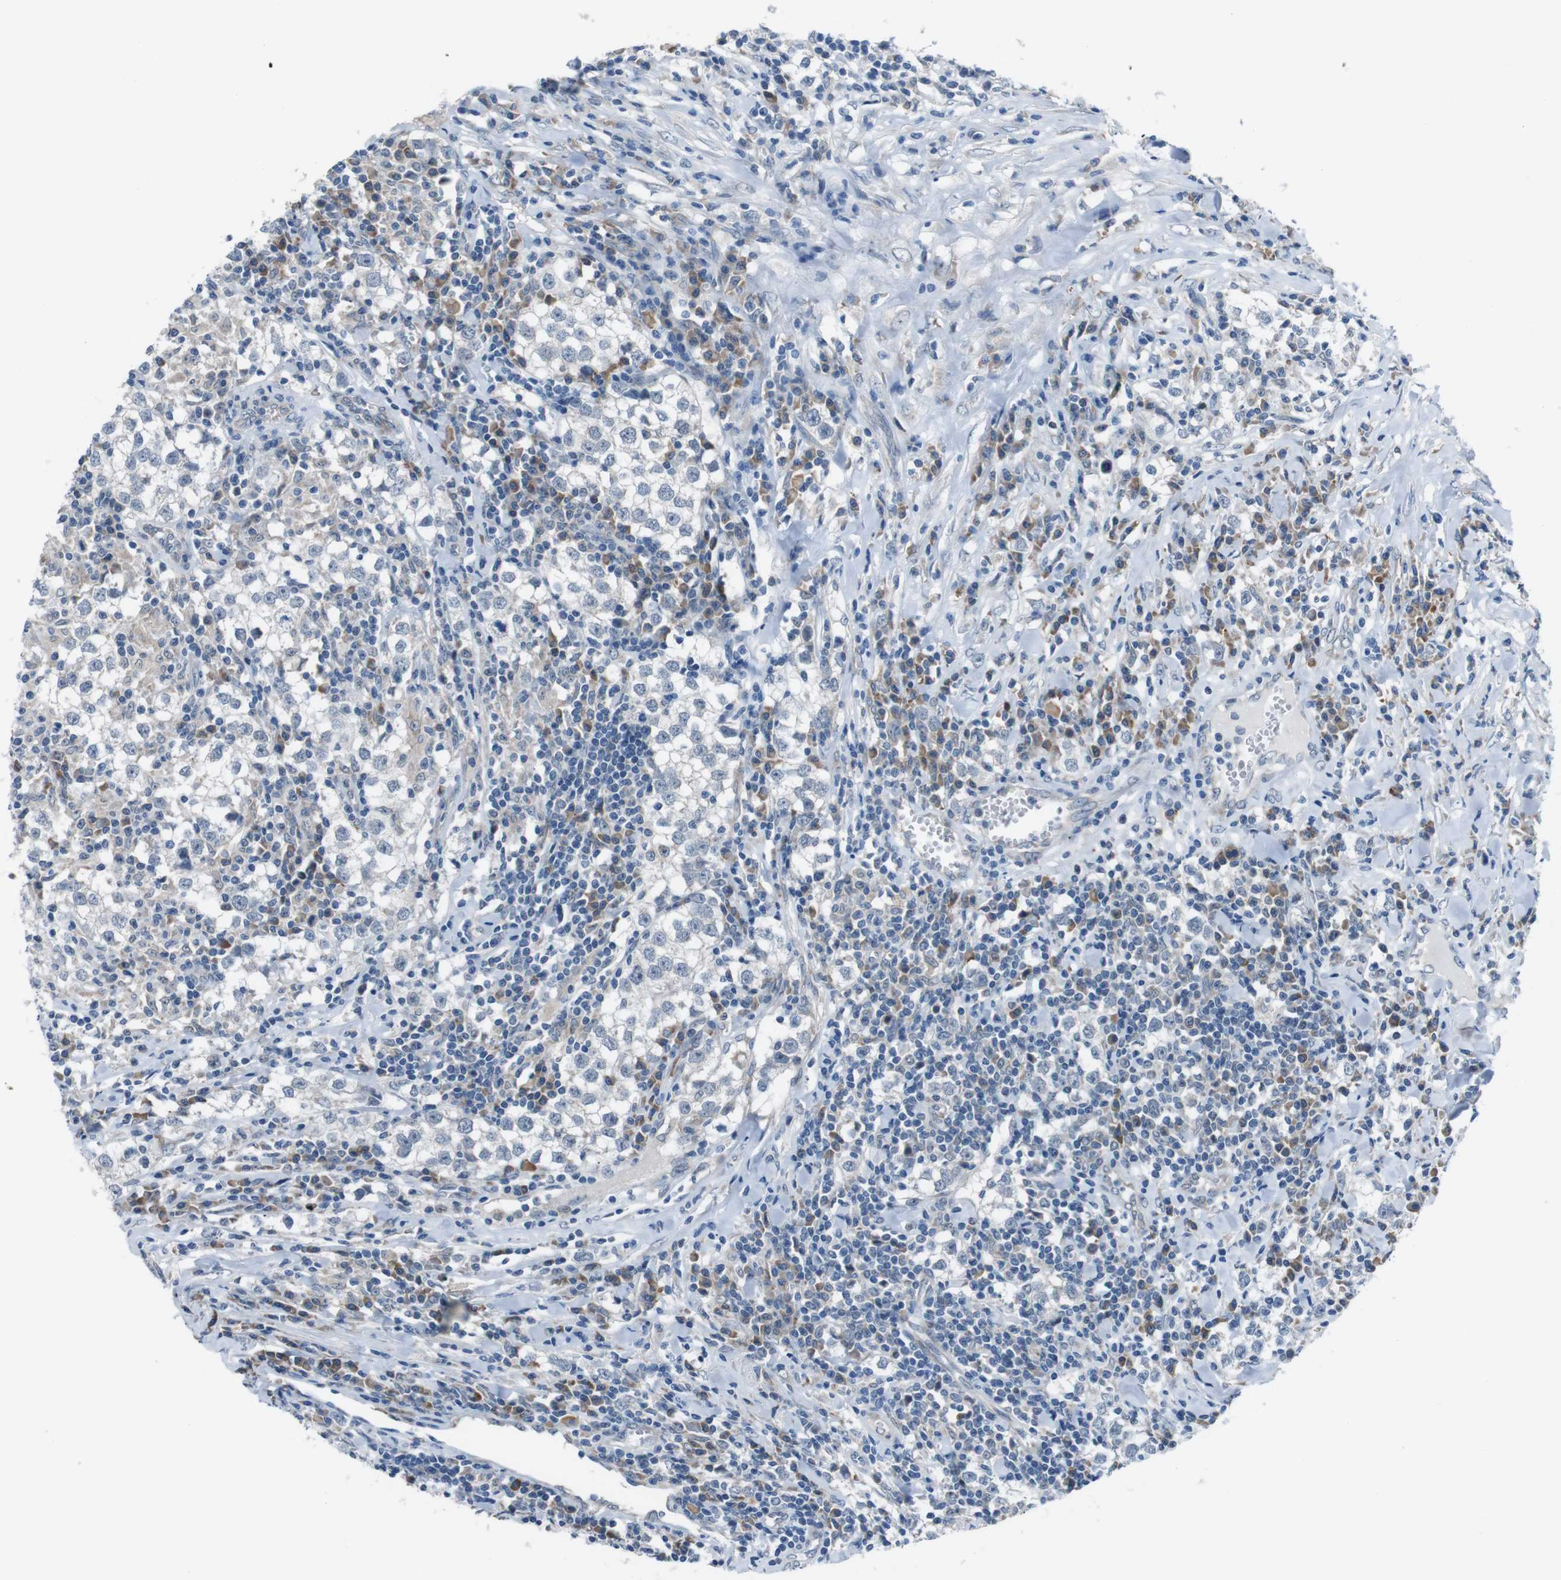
{"staining": {"intensity": "negative", "quantity": "none", "location": "none"}, "tissue": "testis cancer", "cell_type": "Tumor cells", "image_type": "cancer", "snomed": [{"axis": "morphology", "description": "Seminoma, NOS"}, {"axis": "morphology", "description": "Carcinoma, Embryonal, NOS"}, {"axis": "topography", "description": "Testis"}], "caption": "This is an immunohistochemistry photomicrograph of human testis cancer (embryonal carcinoma). There is no staining in tumor cells.", "gene": "CDH22", "patient": {"sex": "male", "age": 36}}